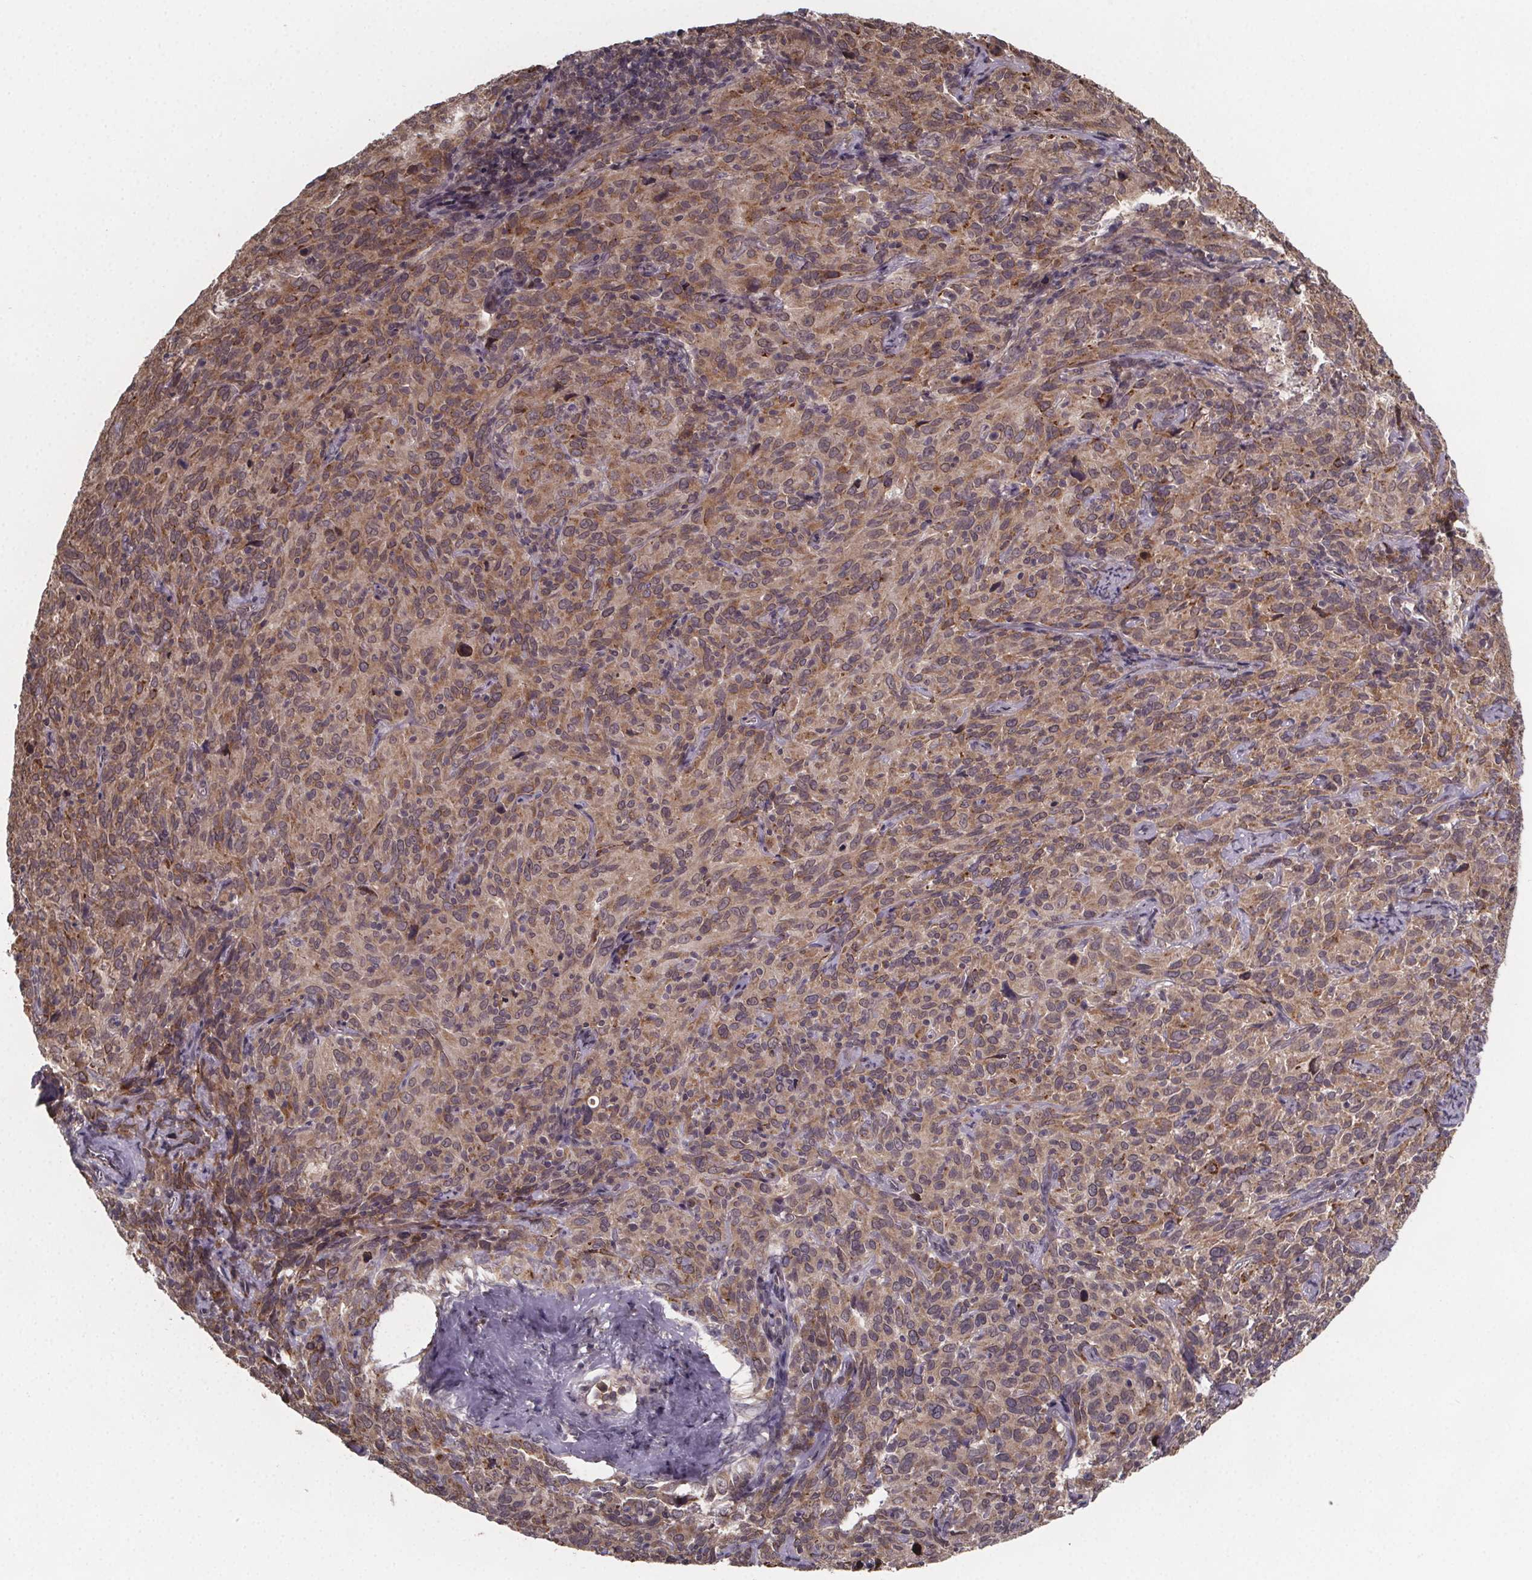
{"staining": {"intensity": "moderate", "quantity": ">75%", "location": "cytoplasmic/membranous"}, "tissue": "cervical cancer", "cell_type": "Tumor cells", "image_type": "cancer", "snomed": [{"axis": "morphology", "description": "Squamous cell carcinoma, NOS"}, {"axis": "topography", "description": "Cervix"}], "caption": "IHC (DAB (3,3'-diaminobenzidine)) staining of human cervical cancer reveals moderate cytoplasmic/membranous protein positivity in about >75% of tumor cells.", "gene": "SAT1", "patient": {"sex": "female", "age": 51}}